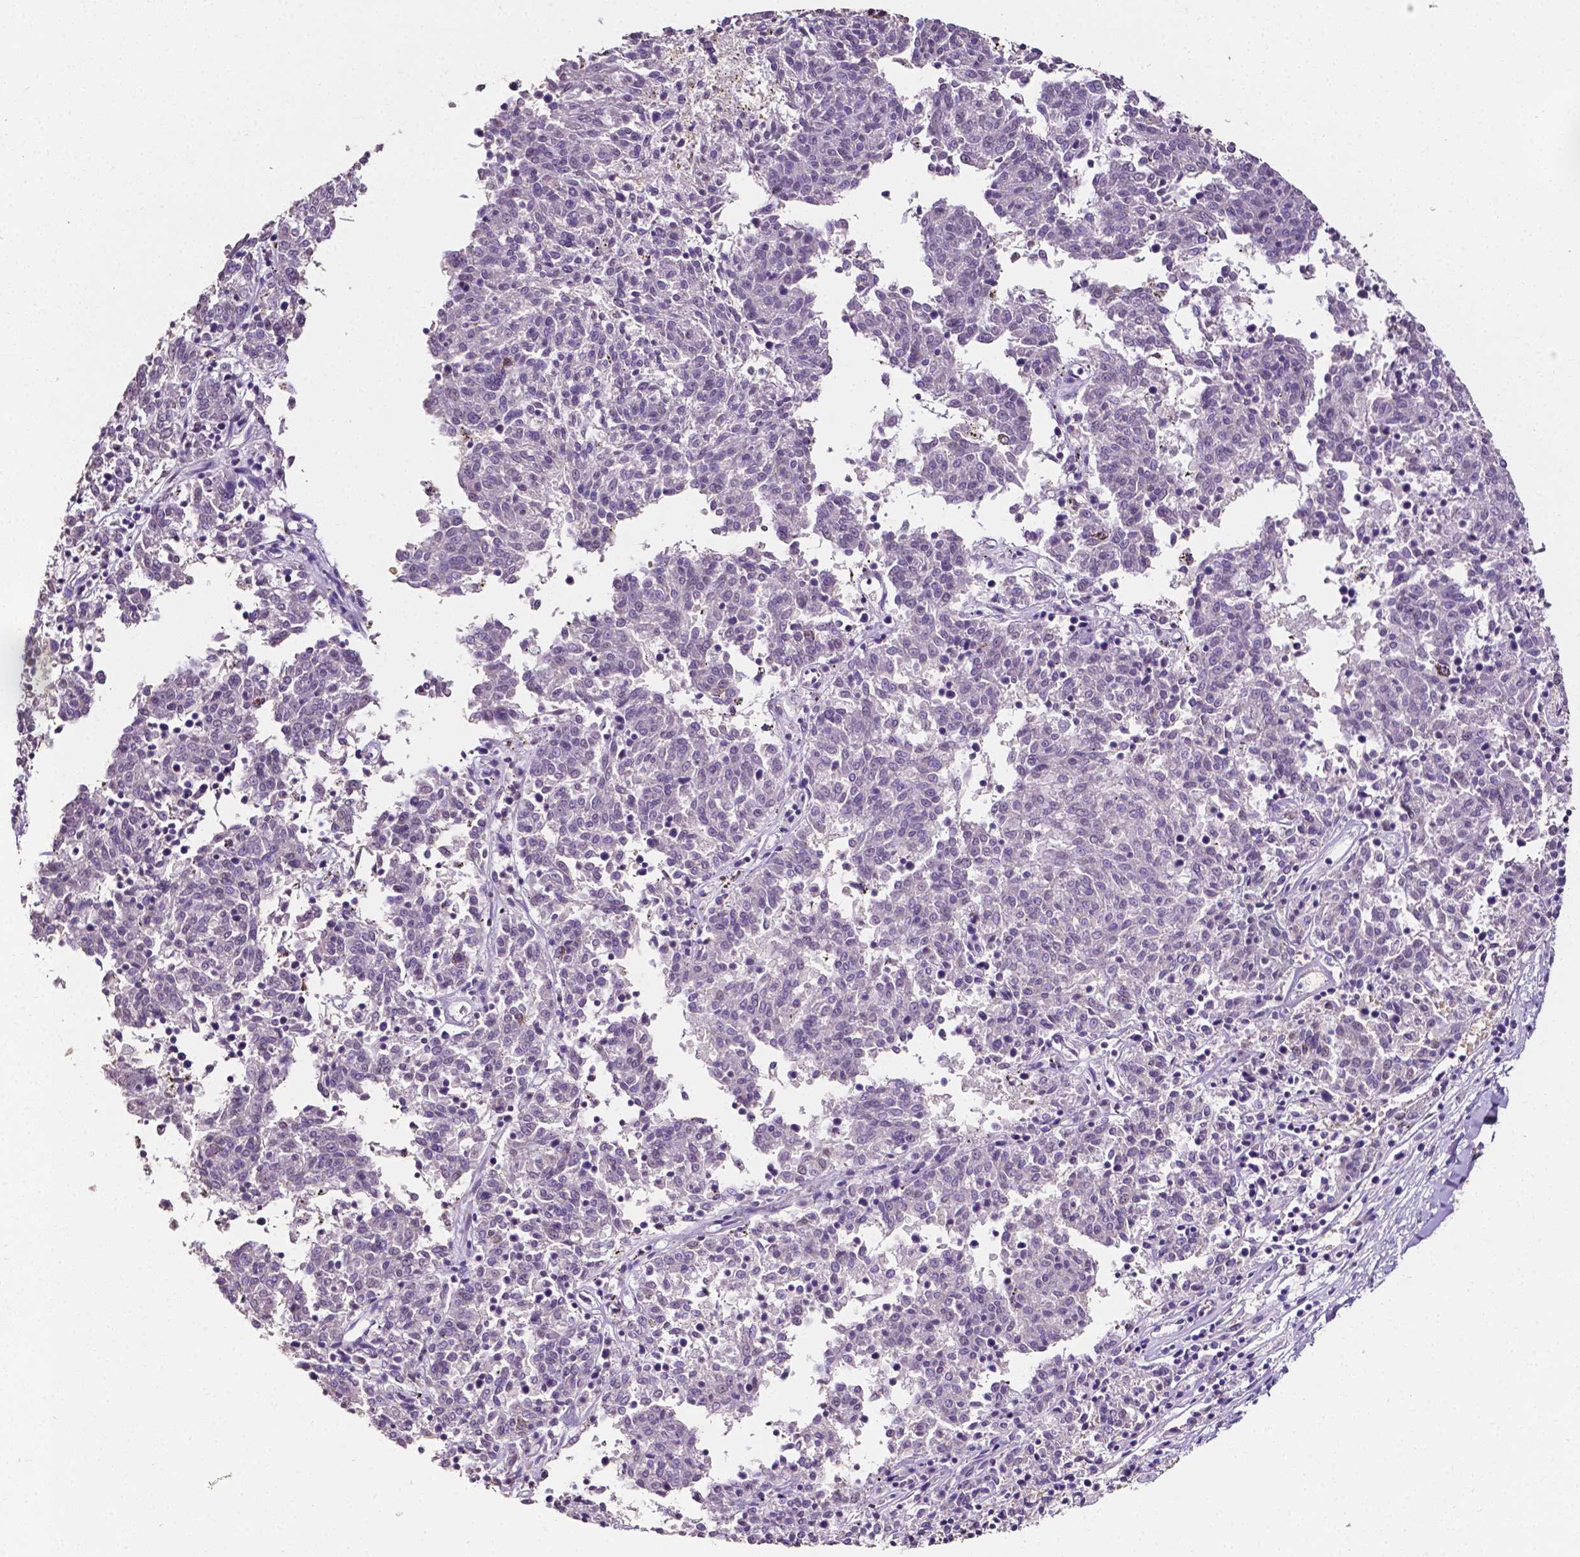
{"staining": {"intensity": "negative", "quantity": "none", "location": "none"}, "tissue": "melanoma", "cell_type": "Tumor cells", "image_type": "cancer", "snomed": [{"axis": "morphology", "description": "Malignant melanoma, NOS"}, {"axis": "topography", "description": "Skin"}], "caption": "IHC of human malignant melanoma reveals no staining in tumor cells. (Immunohistochemistry, brightfield microscopy, high magnification).", "gene": "PSAT1", "patient": {"sex": "female", "age": 72}}